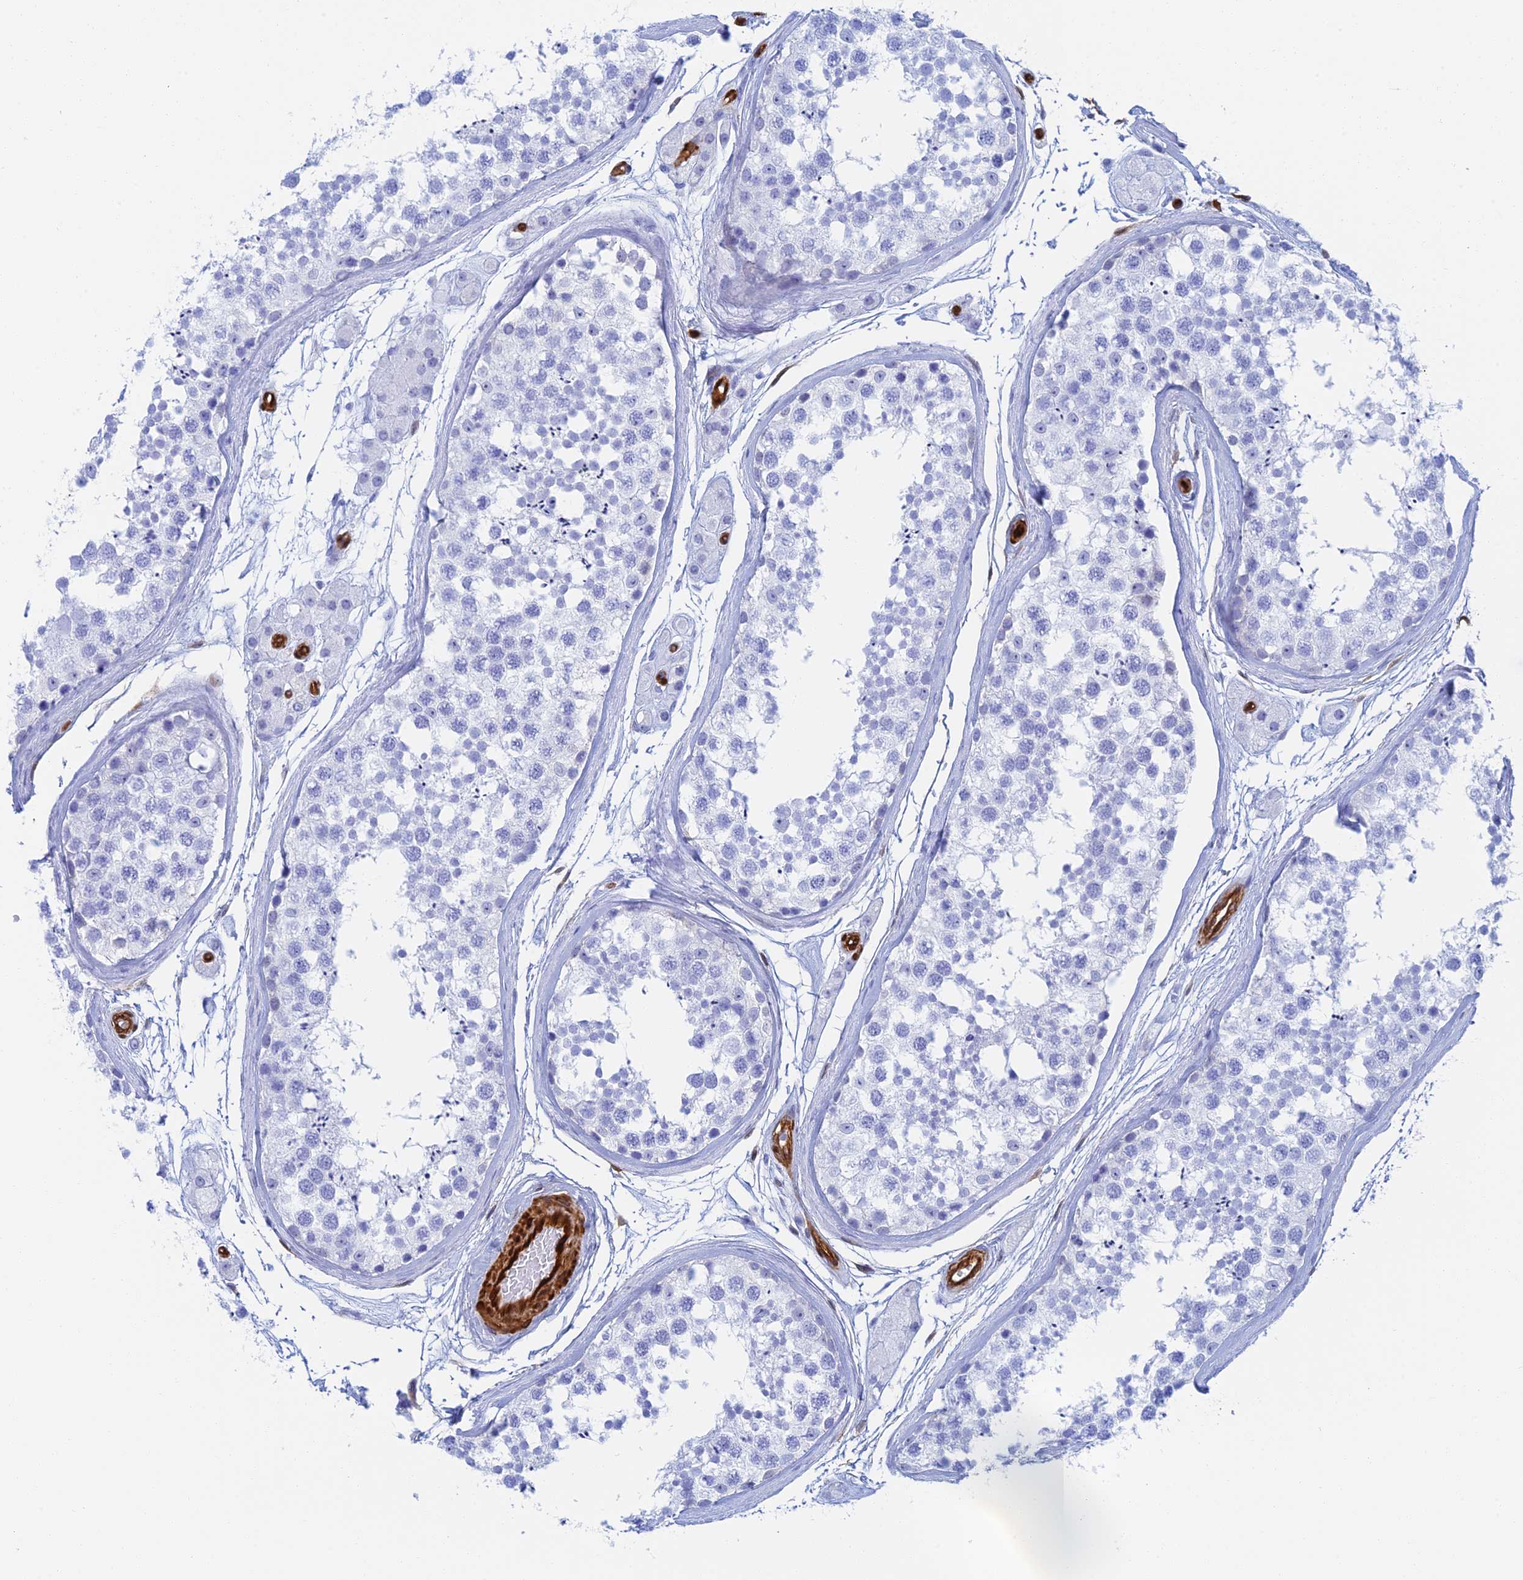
{"staining": {"intensity": "negative", "quantity": "none", "location": "none"}, "tissue": "testis", "cell_type": "Cells in seminiferous ducts", "image_type": "normal", "snomed": [{"axis": "morphology", "description": "Normal tissue, NOS"}, {"axis": "topography", "description": "Testis"}], "caption": "This is an IHC image of normal testis. There is no positivity in cells in seminiferous ducts.", "gene": "CRIP2", "patient": {"sex": "male", "age": 56}}